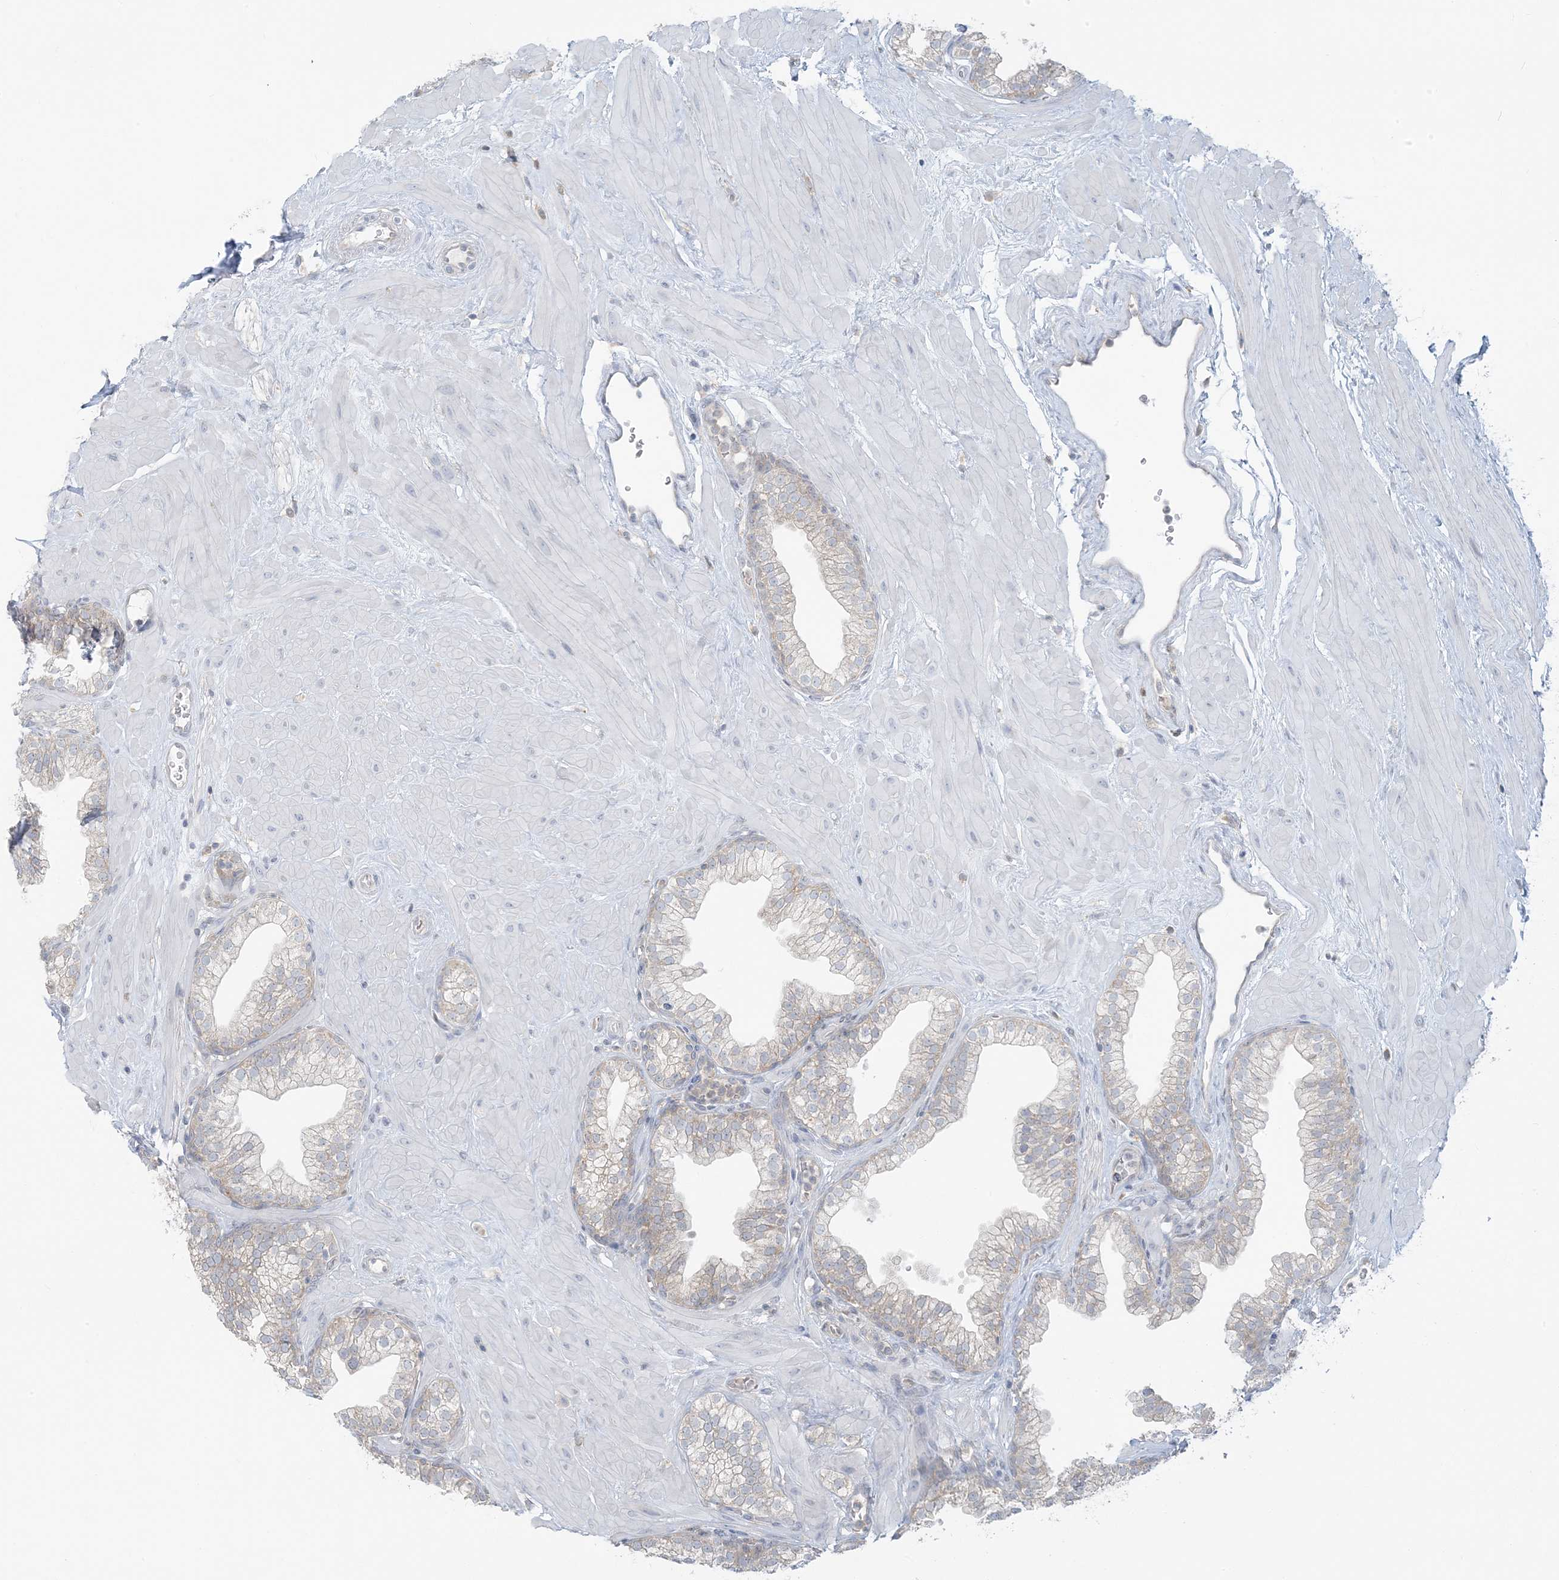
{"staining": {"intensity": "negative", "quantity": "none", "location": "none"}, "tissue": "prostate", "cell_type": "Glandular cells", "image_type": "normal", "snomed": [{"axis": "morphology", "description": "Normal tissue, NOS"}, {"axis": "morphology", "description": "Urothelial carcinoma, Low grade"}, {"axis": "topography", "description": "Urinary bladder"}, {"axis": "topography", "description": "Prostate"}], "caption": "IHC of normal prostate reveals no staining in glandular cells.", "gene": "EEFSEC", "patient": {"sex": "male", "age": 60}}